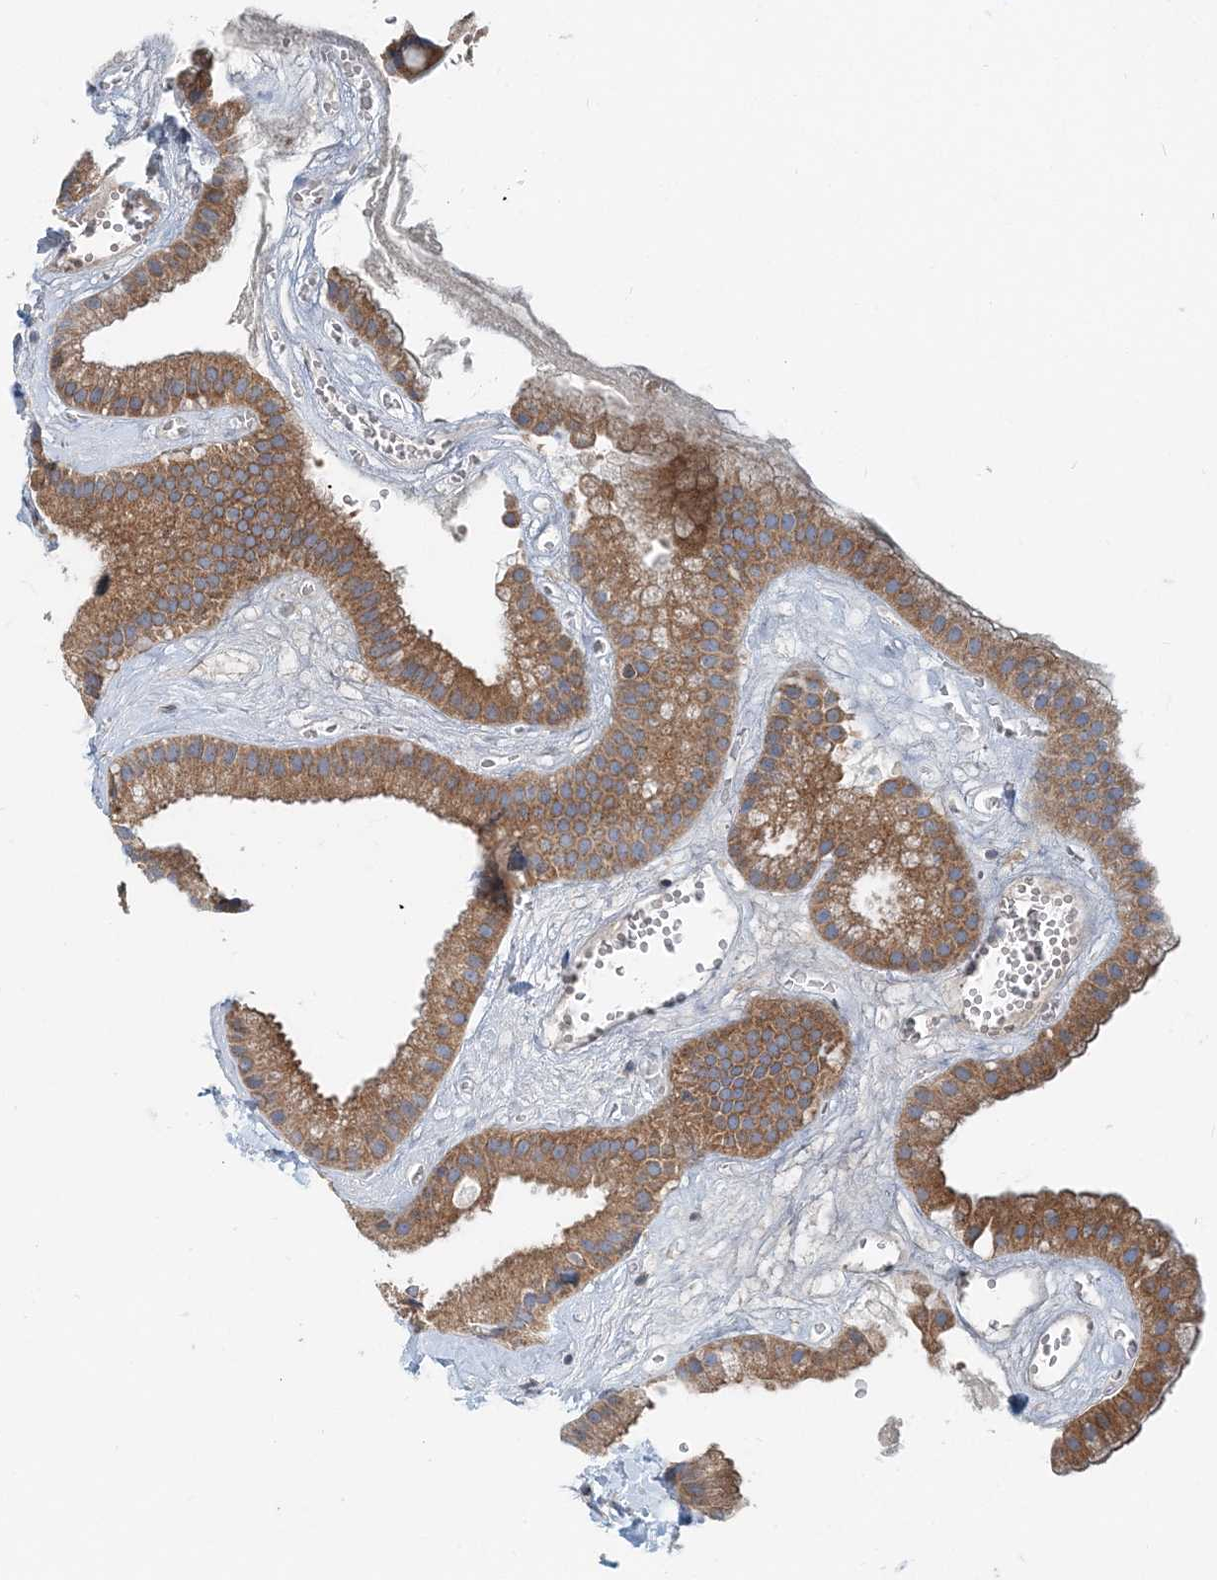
{"staining": {"intensity": "moderate", "quantity": ">75%", "location": "cytoplasmic/membranous"}, "tissue": "gallbladder", "cell_type": "Glandular cells", "image_type": "normal", "snomed": [{"axis": "morphology", "description": "Normal tissue, NOS"}, {"axis": "topography", "description": "Gallbladder"}], "caption": "Immunohistochemical staining of unremarkable human gallbladder displays medium levels of moderate cytoplasmic/membranous staining in approximately >75% of glandular cells. The staining was performed using DAB to visualize the protein expression in brown, while the nuclei were stained in blue with hematoxylin (Magnification: 20x).", "gene": "MOB4", "patient": {"sex": "male", "age": 55}}